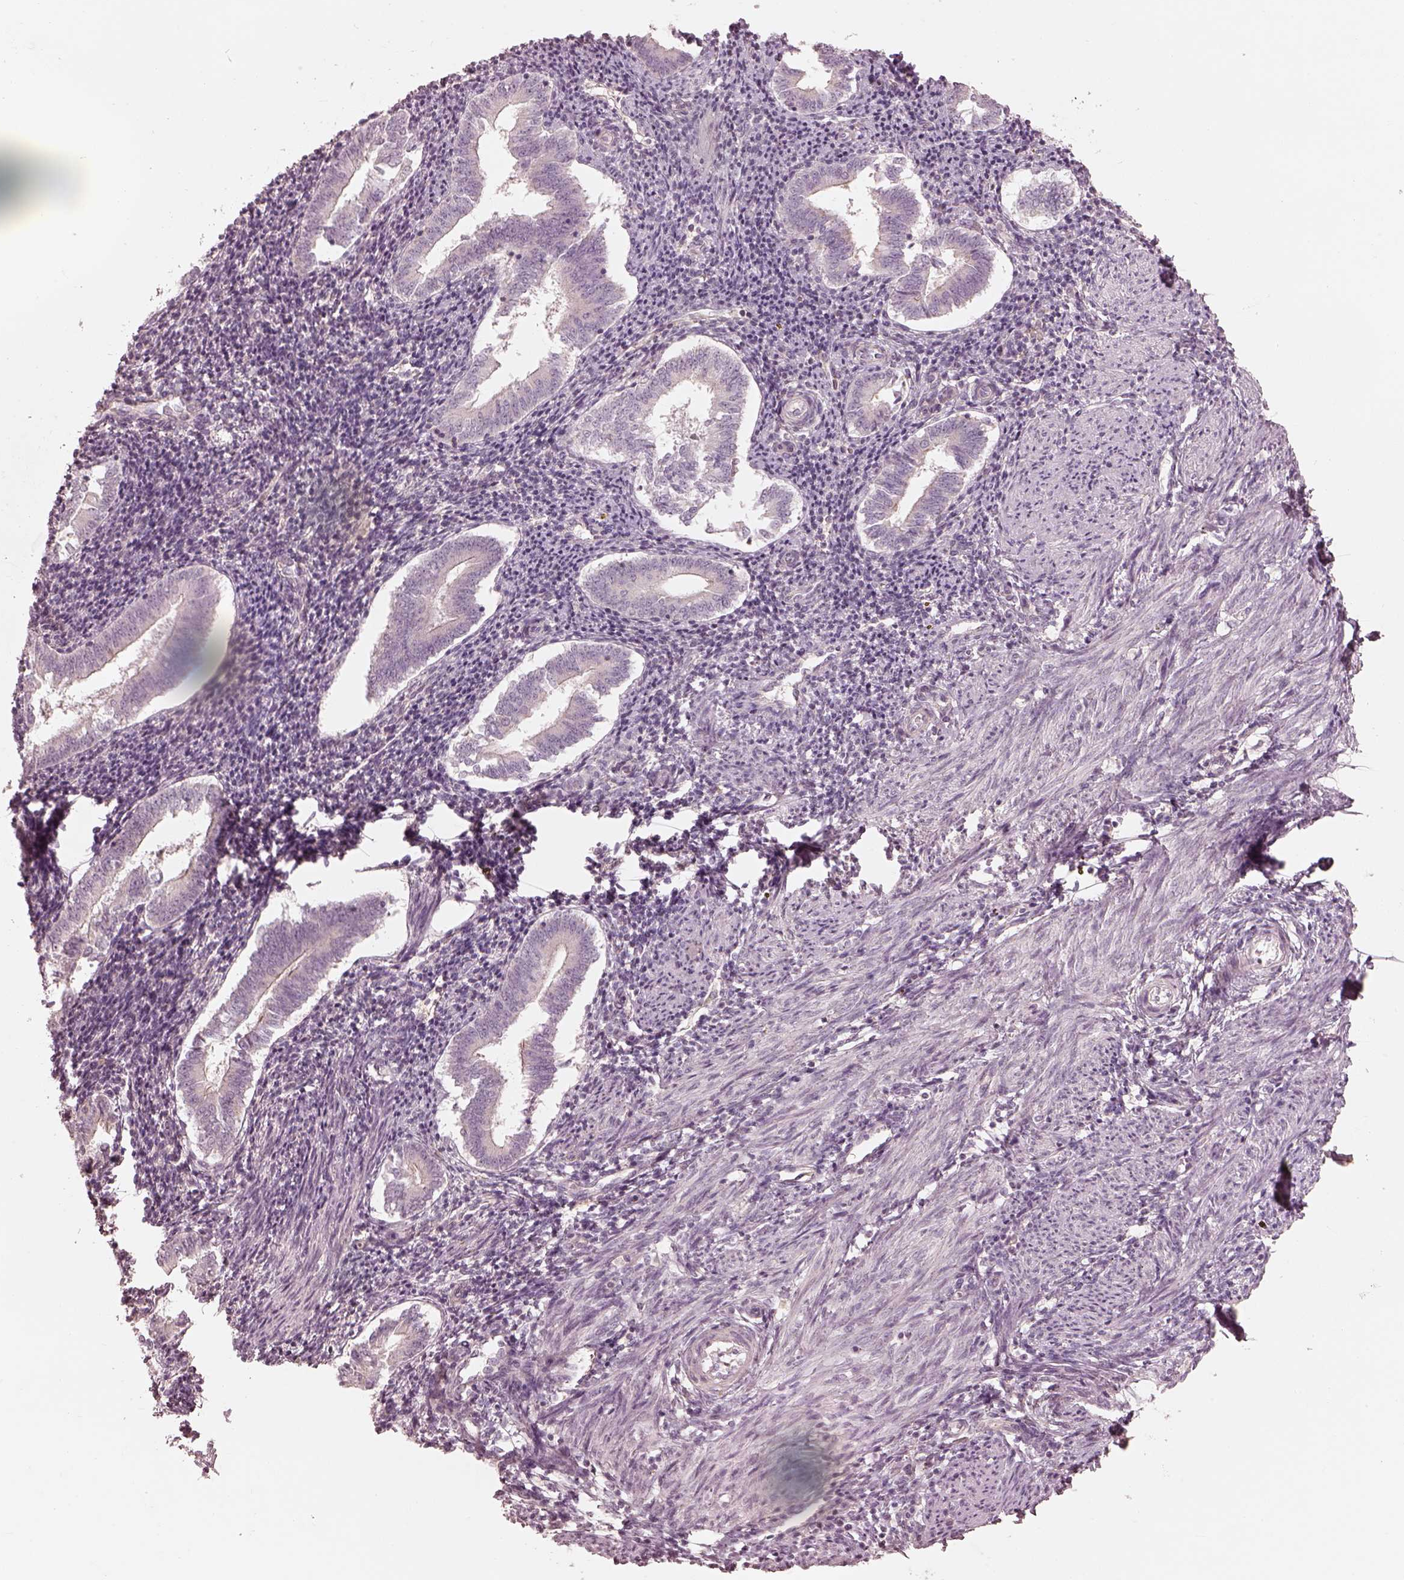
{"staining": {"intensity": "negative", "quantity": "none", "location": "none"}, "tissue": "endometrium", "cell_type": "Cells in endometrial stroma", "image_type": "normal", "snomed": [{"axis": "morphology", "description": "Normal tissue, NOS"}, {"axis": "topography", "description": "Endometrium"}], "caption": "This histopathology image is of benign endometrium stained with immunohistochemistry (IHC) to label a protein in brown with the nuclei are counter-stained blue. There is no expression in cells in endometrial stroma.", "gene": "PRKACG", "patient": {"sex": "female", "age": 25}}